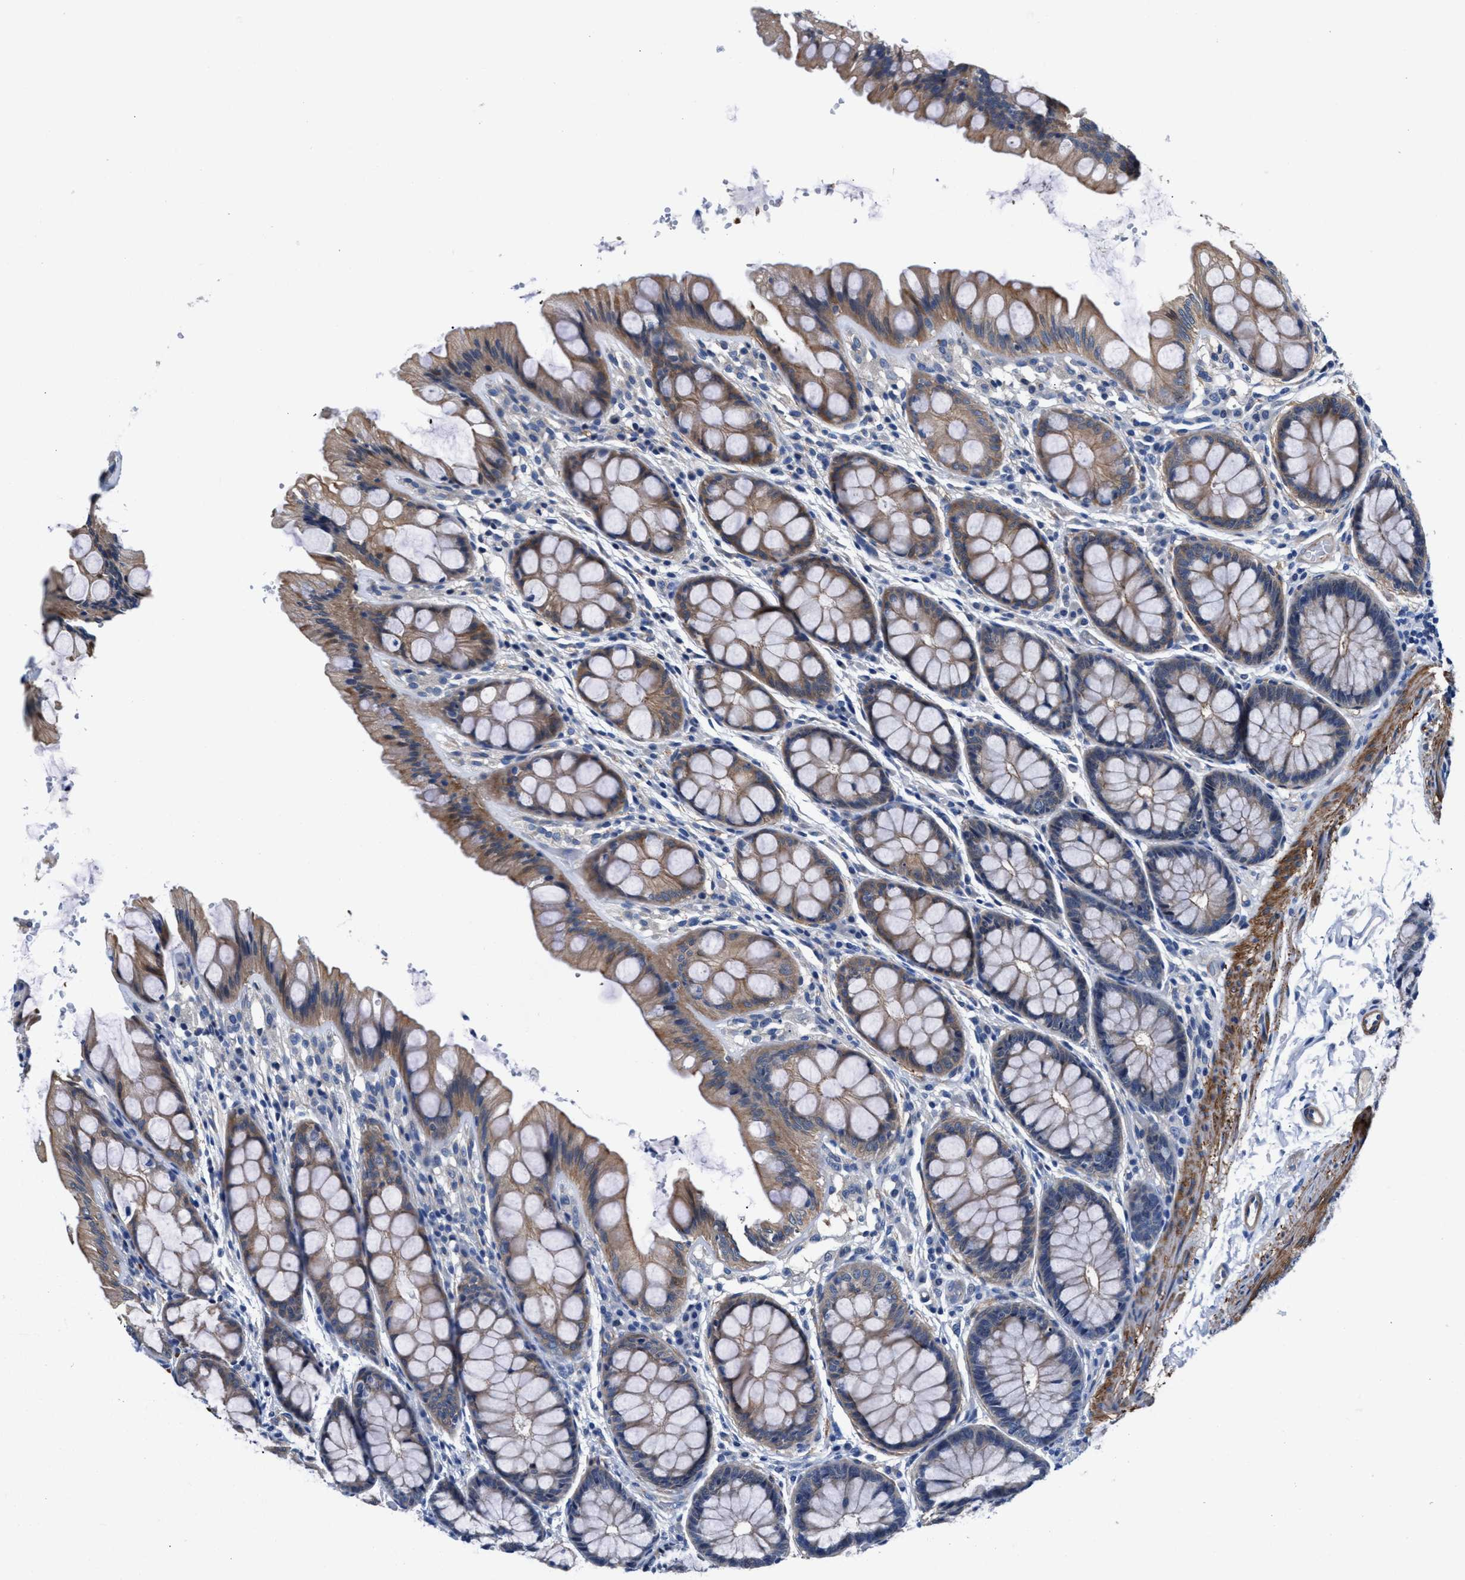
{"staining": {"intensity": "moderate", "quantity": ">75%", "location": "cytoplasmic/membranous"}, "tissue": "colon", "cell_type": "Endothelial cells", "image_type": "normal", "snomed": [{"axis": "morphology", "description": "Normal tissue, NOS"}, {"axis": "topography", "description": "Colon"}], "caption": "A medium amount of moderate cytoplasmic/membranous staining is identified in approximately >75% of endothelial cells in normal colon.", "gene": "PARG", "patient": {"sex": "male", "age": 47}}